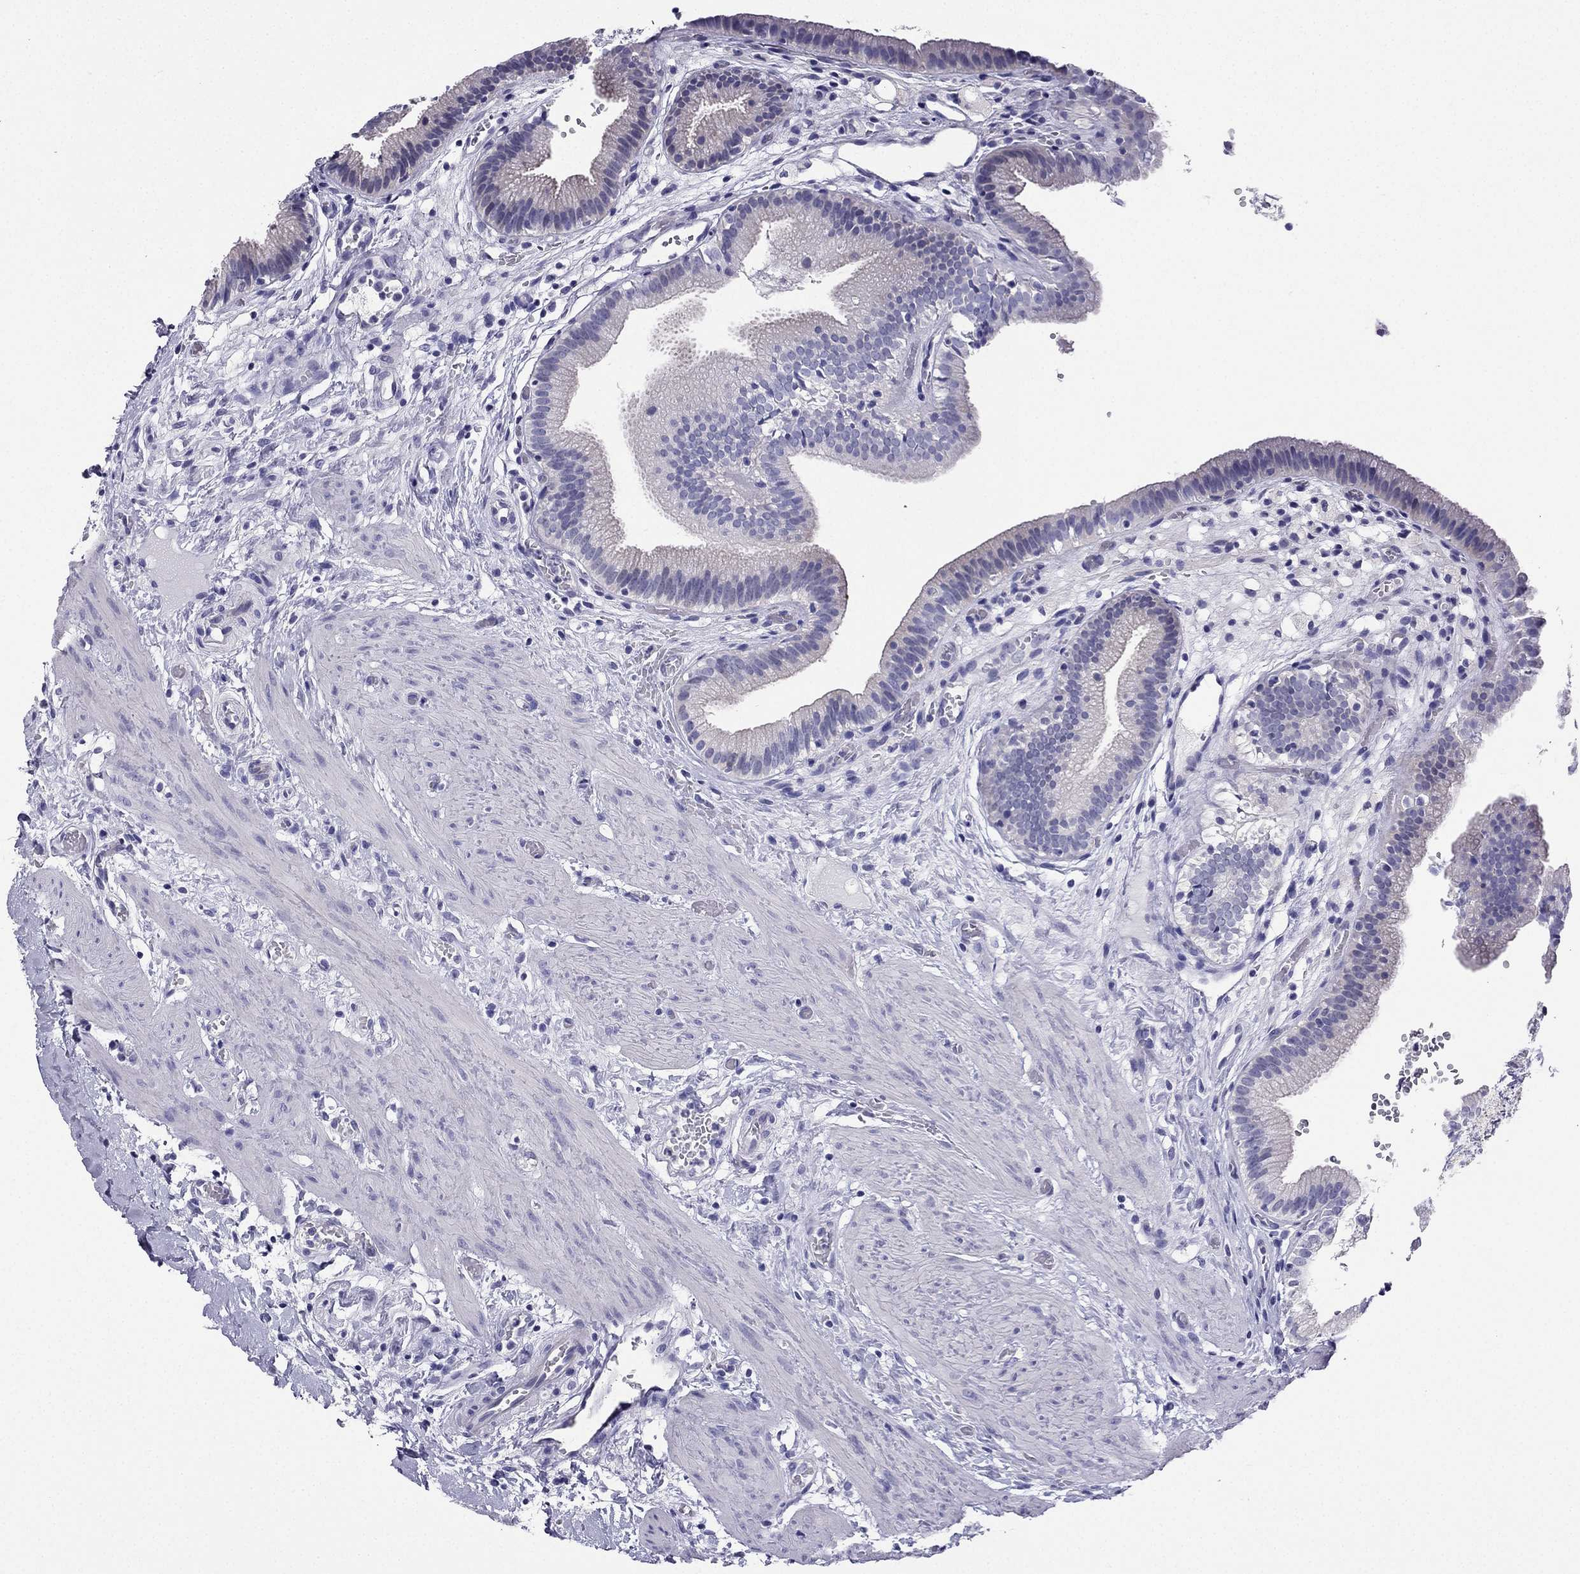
{"staining": {"intensity": "negative", "quantity": "none", "location": "none"}, "tissue": "gallbladder", "cell_type": "Glandular cells", "image_type": "normal", "snomed": [{"axis": "morphology", "description": "Normal tissue, NOS"}, {"axis": "topography", "description": "Gallbladder"}], "caption": "Normal gallbladder was stained to show a protein in brown. There is no significant positivity in glandular cells. Brightfield microscopy of immunohistochemistry (IHC) stained with DAB (3,3'-diaminobenzidine) (brown) and hematoxylin (blue), captured at high magnification.", "gene": "KCNJ10", "patient": {"sex": "female", "age": 24}}